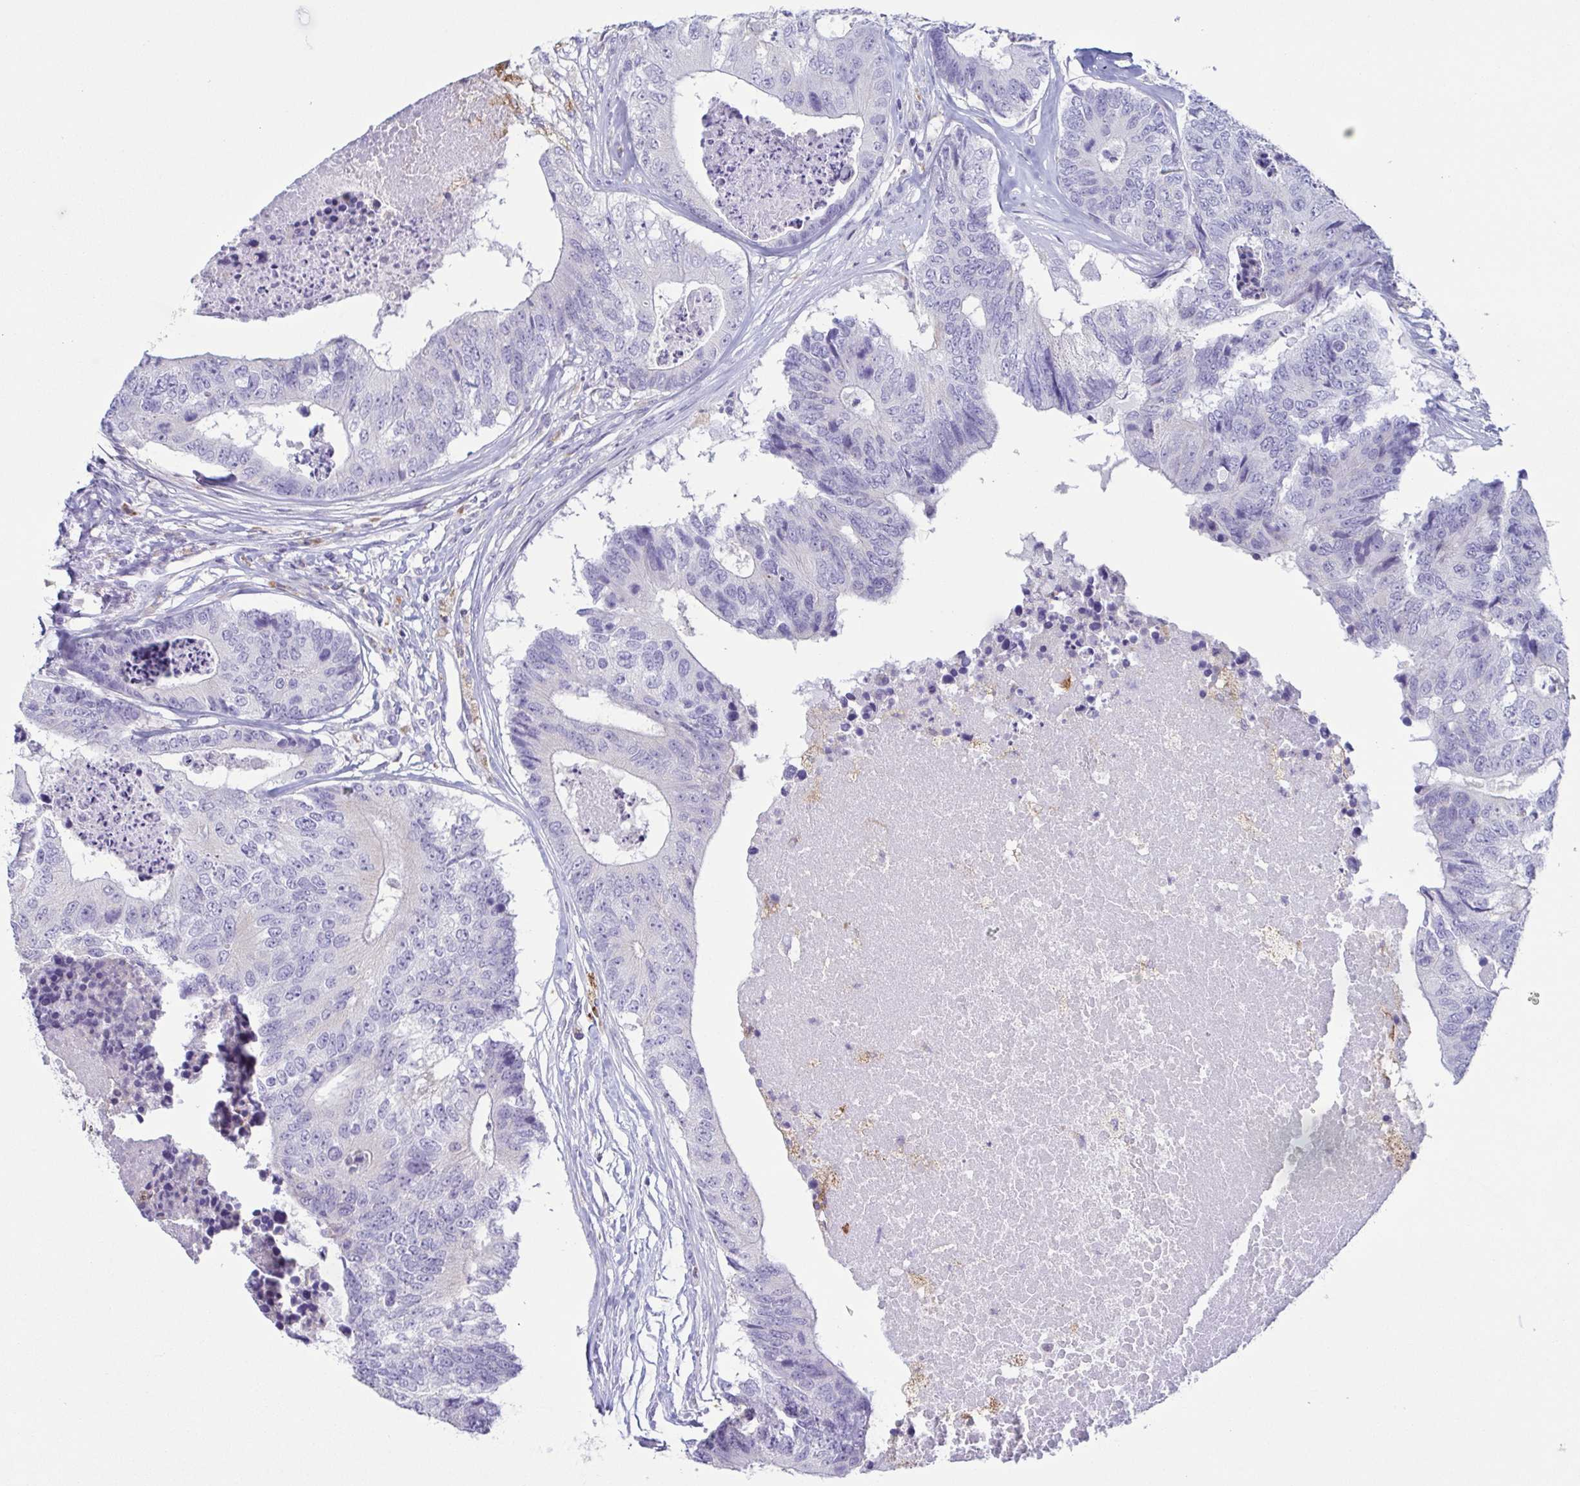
{"staining": {"intensity": "negative", "quantity": "none", "location": "none"}, "tissue": "colorectal cancer", "cell_type": "Tumor cells", "image_type": "cancer", "snomed": [{"axis": "morphology", "description": "Adenocarcinoma, NOS"}, {"axis": "topography", "description": "Colon"}], "caption": "An image of adenocarcinoma (colorectal) stained for a protein exhibits no brown staining in tumor cells.", "gene": "ATP6V1G2", "patient": {"sex": "female", "age": 67}}